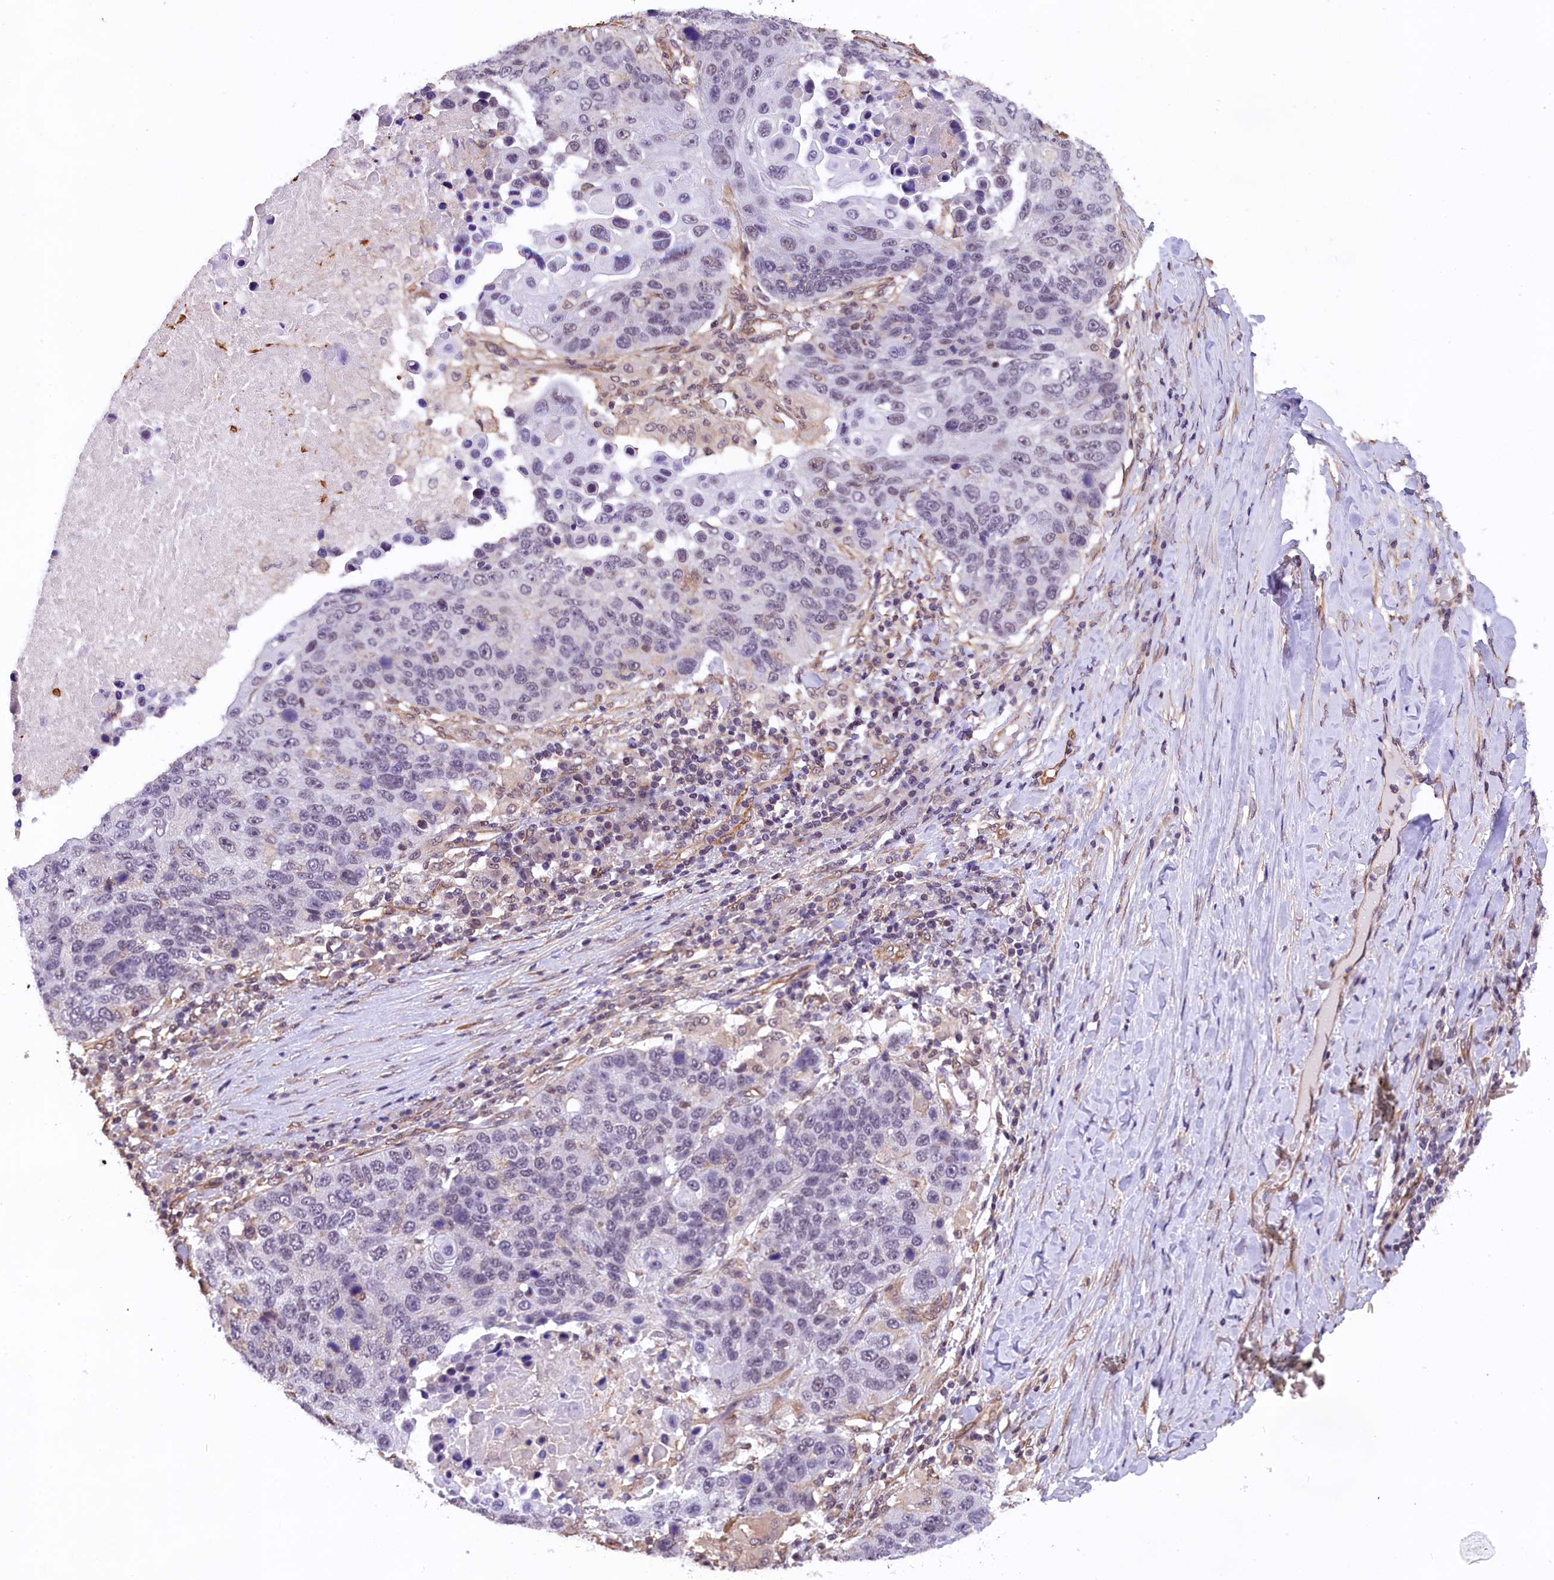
{"staining": {"intensity": "negative", "quantity": "none", "location": "none"}, "tissue": "lung cancer", "cell_type": "Tumor cells", "image_type": "cancer", "snomed": [{"axis": "morphology", "description": "Normal tissue, NOS"}, {"axis": "morphology", "description": "Squamous cell carcinoma, NOS"}, {"axis": "topography", "description": "Lymph node"}, {"axis": "topography", "description": "Lung"}], "caption": "Tumor cells show no significant positivity in lung squamous cell carcinoma.", "gene": "ZC3H4", "patient": {"sex": "male", "age": 66}}